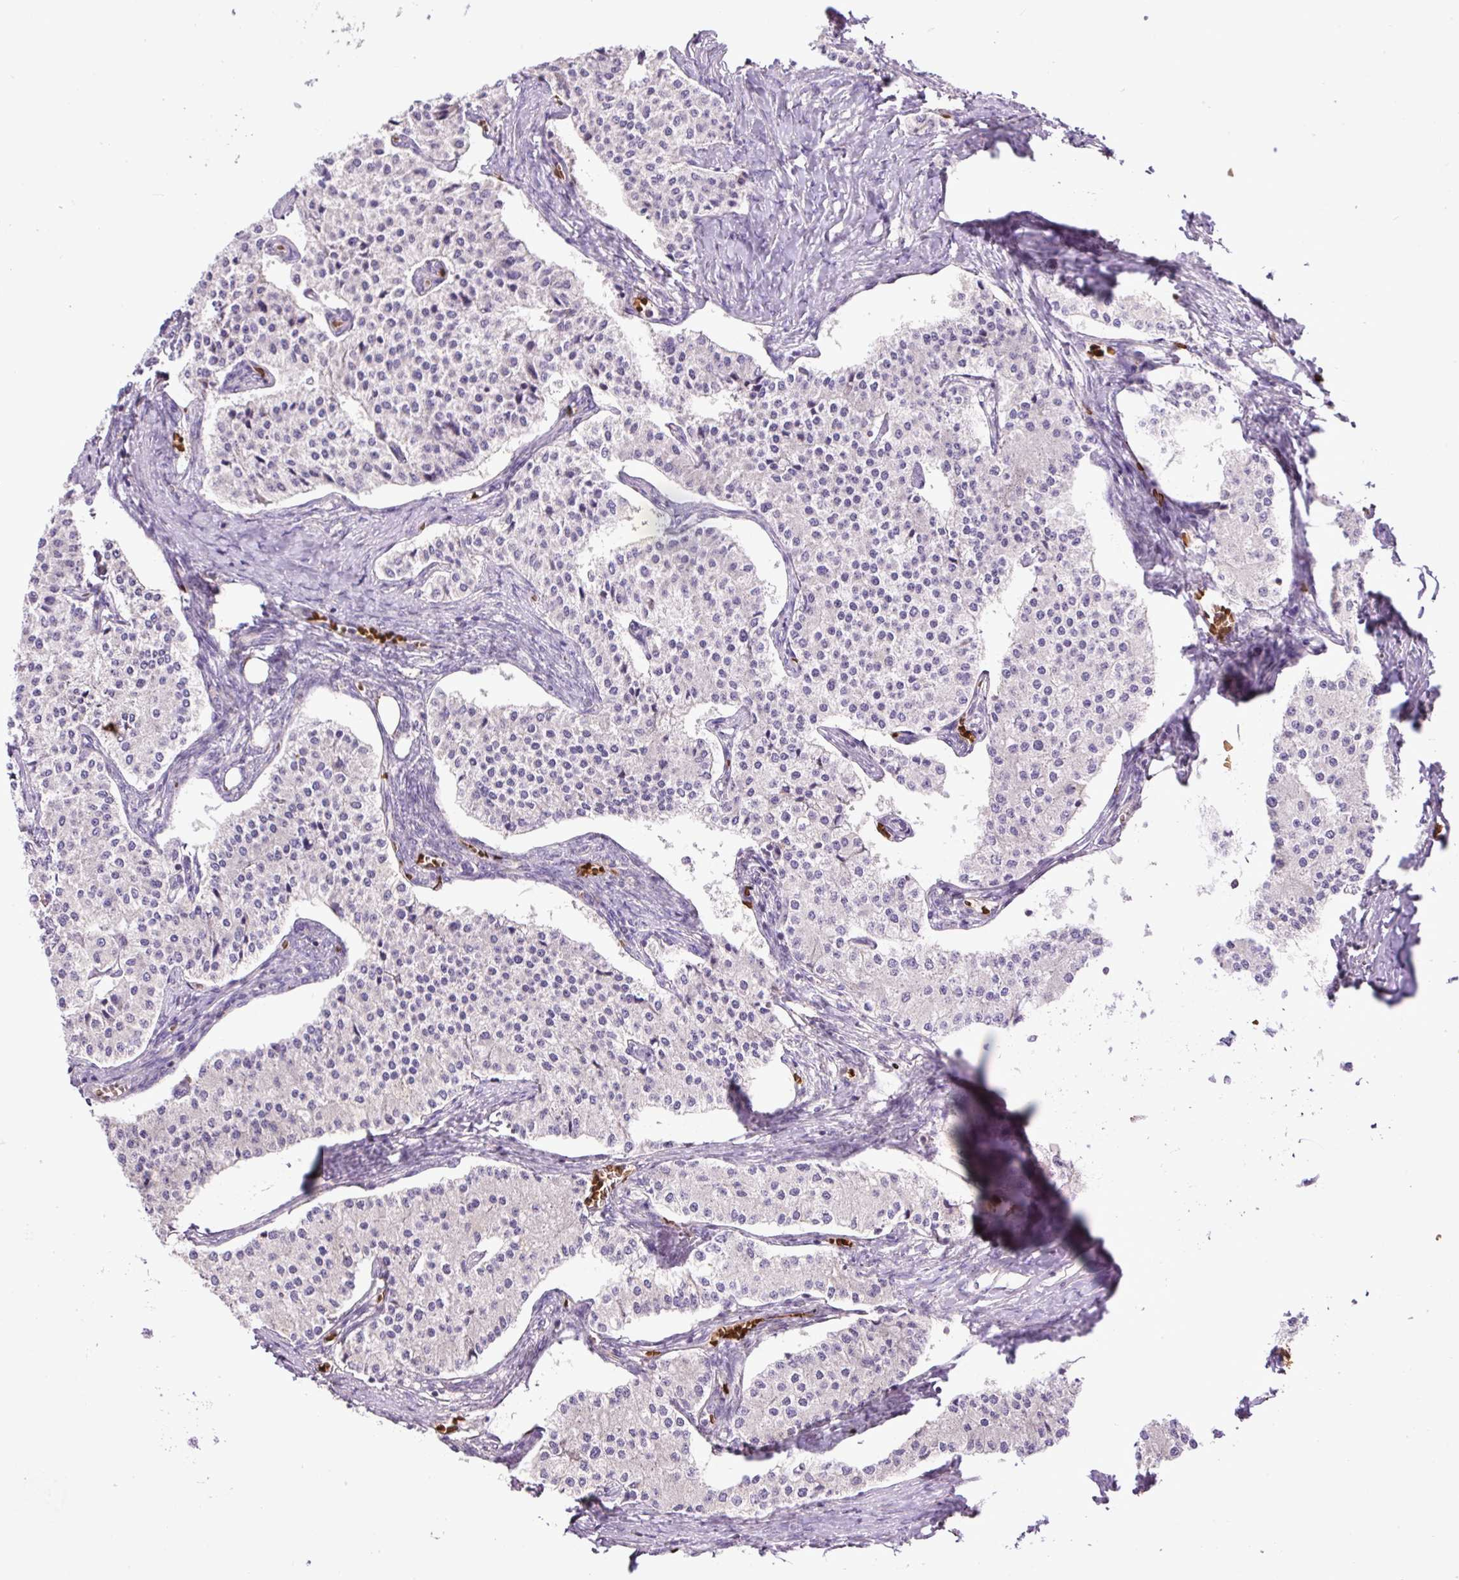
{"staining": {"intensity": "negative", "quantity": "none", "location": "none"}, "tissue": "carcinoid", "cell_type": "Tumor cells", "image_type": "cancer", "snomed": [{"axis": "morphology", "description": "Carcinoid, malignant, NOS"}, {"axis": "topography", "description": "Colon"}], "caption": "A high-resolution micrograph shows IHC staining of carcinoid (malignant), which exhibits no significant positivity in tumor cells. Nuclei are stained in blue.", "gene": "CXCL13", "patient": {"sex": "female", "age": 52}}